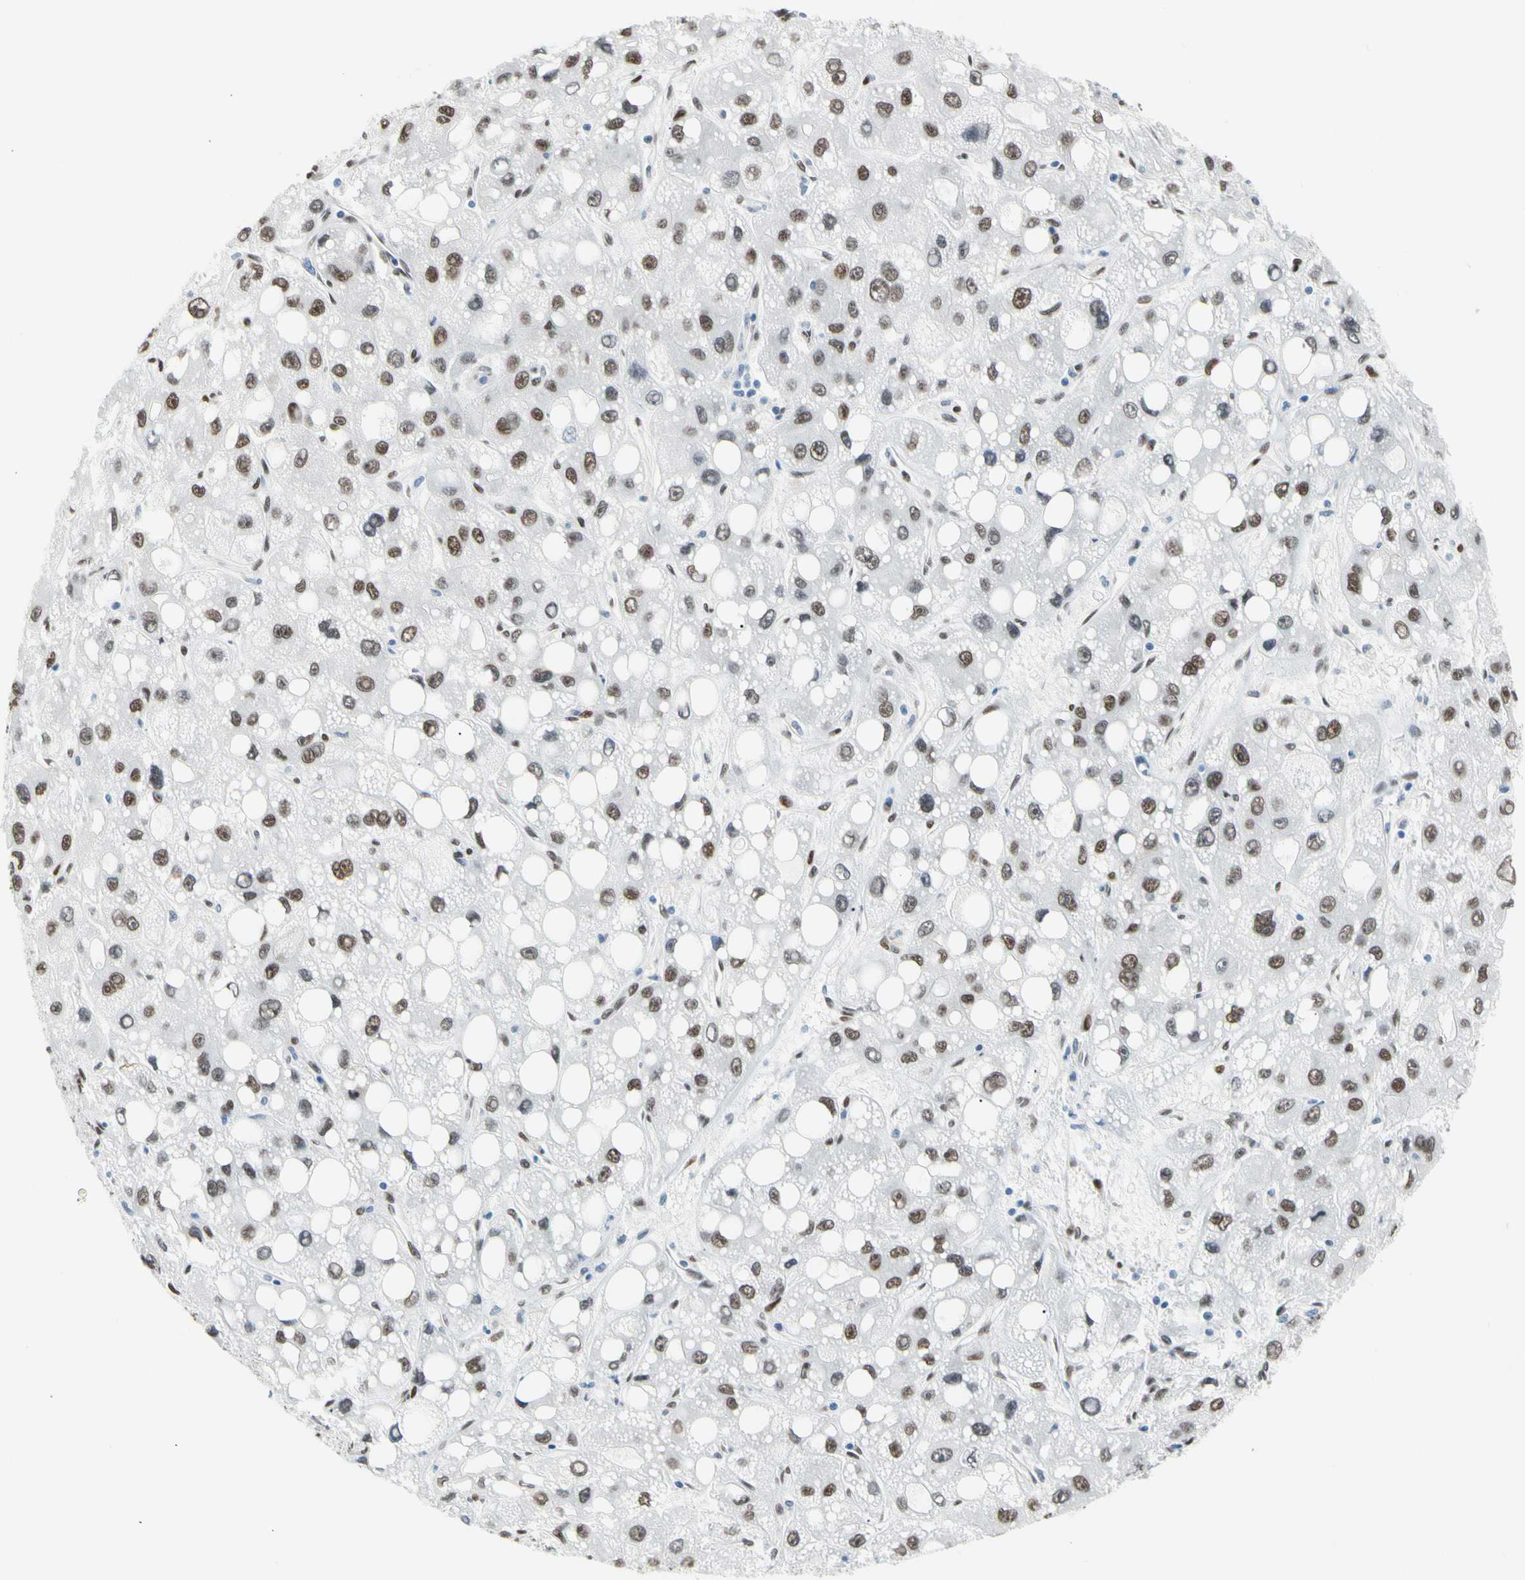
{"staining": {"intensity": "weak", "quantity": ">75%", "location": "nuclear"}, "tissue": "liver cancer", "cell_type": "Tumor cells", "image_type": "cancer", "snomed": [{"axis": "morphology", "description": "Carcinoma, Hepatocellular, NOS"}, {"axis": "topography", "description": "Liver"}], "caption": "Immunohistochemical staining of human liver hepatocellular carcinoma reveals weak nuclear protein expression in about >75% of tumor cells.", "gene": "NFIA", "patient": {"sex": "male", "age": 55}}